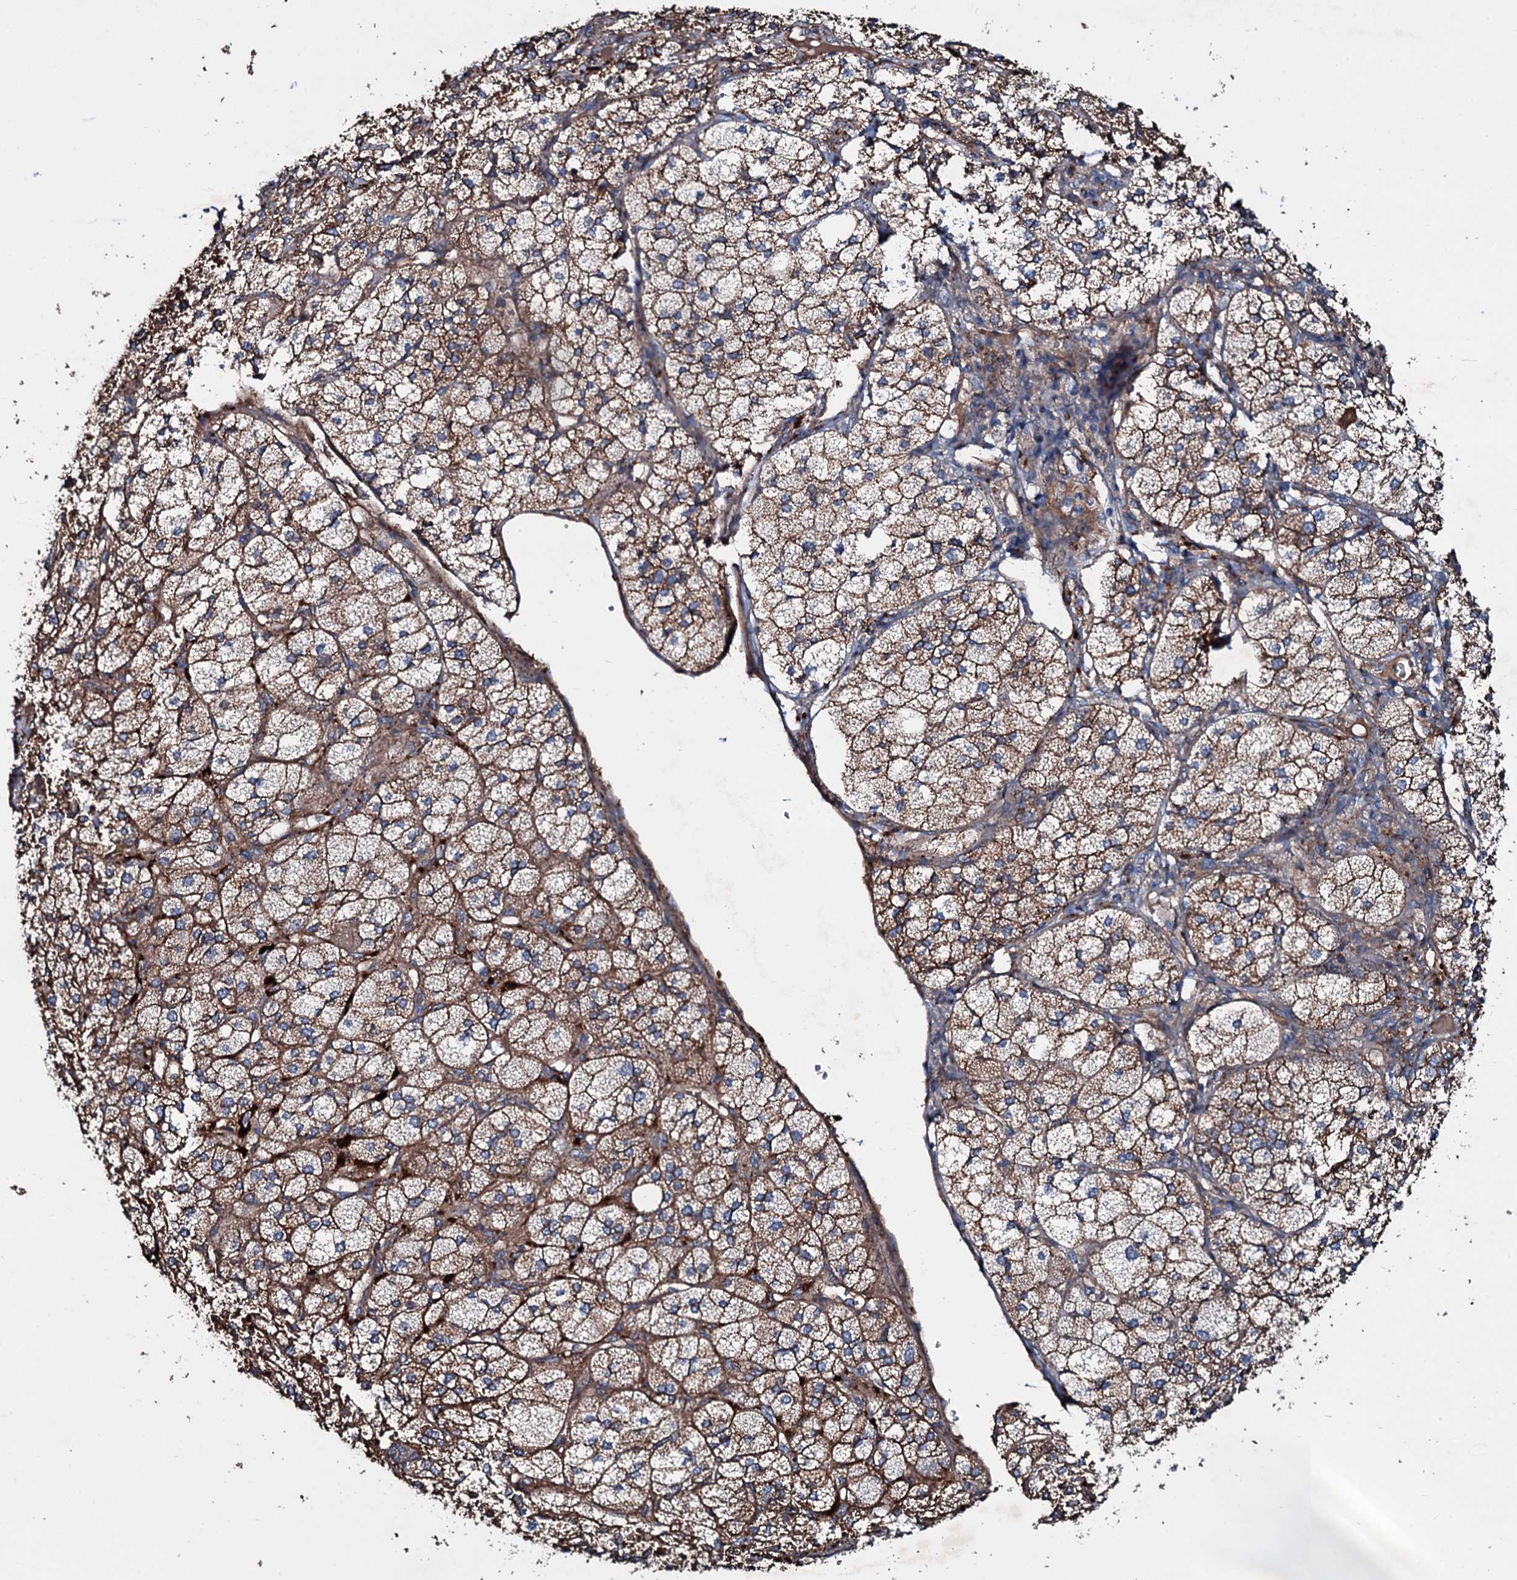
{"staining": {"intensity": "strong", "quantity": ">75%", "location": "cytoplasmic/membranous"}, "tissue": "adrenal gland", "cell_type": "Glandular cells", "image_type": "normal", "snomed": [{"axis": "morphology", "description": "Normal tissue, NOS"}, {"axis": "topography", "description": "Adrenal gland"}], "caption": "High-magnification brightfield microscopy of normal adrenal gland stained with DAB (brown) and counterstained with hematoxylin (blue). glandular cells exhibit strong cytoplasmic/membranous positivity is present in approximately>75% of cells.", "gene": "DMAC2", "patient": {"sex": "female", "age": 61}}